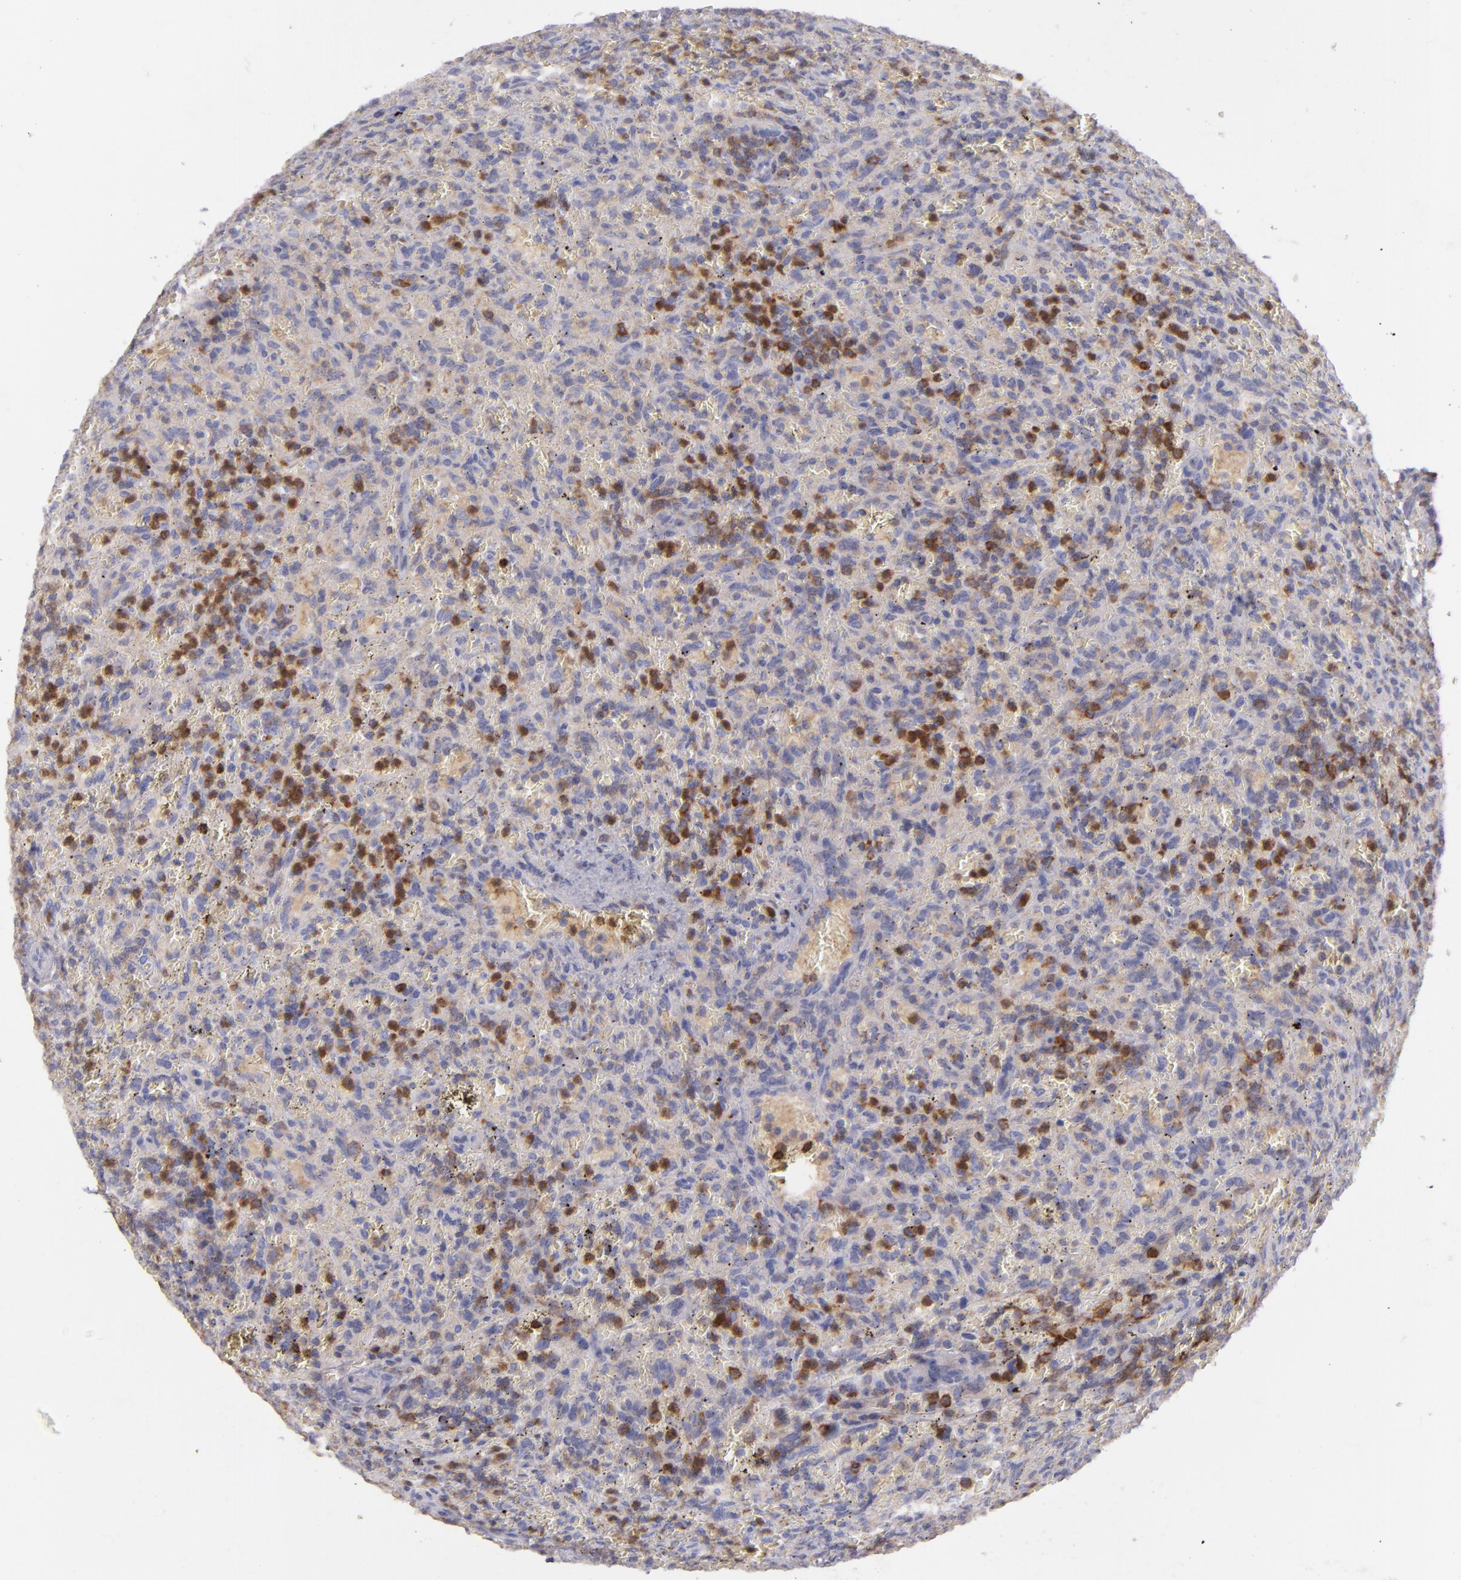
{"staining": {"intensity": "strong", "quantity": "<25%", "location": "cytoplasmic/membranous"}, "tissue": "lymphoma", "cell_type": "Tumor cells", "image_type": "cancer", "snomed": [{"axis": "morphology", "description": "Malignant lymphoma, non-Hodgkin's type, Low grade"}, {"axis": "topography", "description": "Spleen"}], "caption": "This micrograph exhibits IHC staining of malignant lymphoma, non-Hodgkin's type (low-grade), with medium strong cytoplasmic/membranous staining in about <25% of tumor cells.", "gene": "MMP10", "patient": {"sex": "female", "age": 64}}